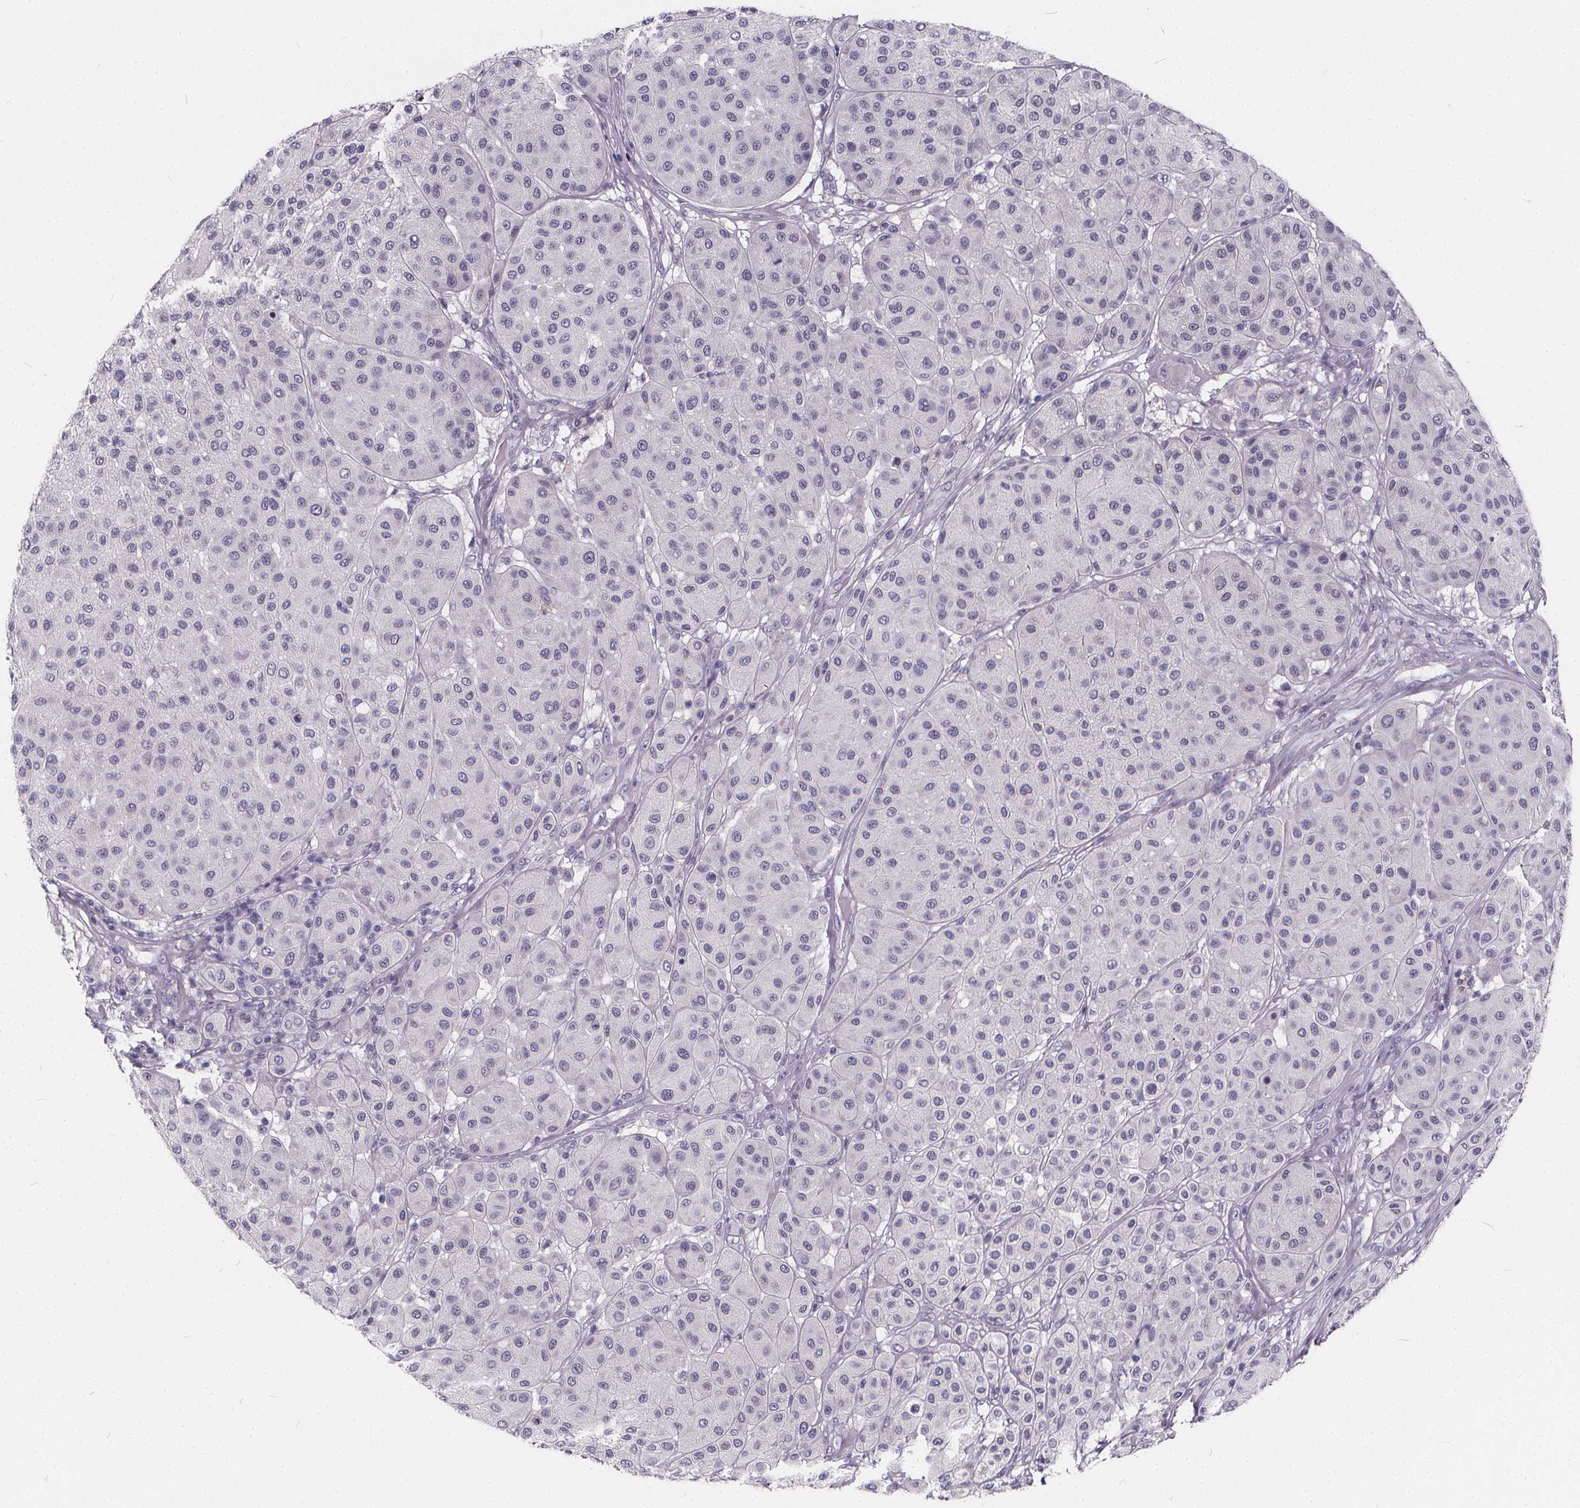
{"staining": {"intensity": "negative", "quantity": "none", "location": "none"}, "tissue": "melanoma", "cell_type": "Tumor cells", "image_type": "cancer", "snomed": [{"axis": "morphology", "description": "Malignant melanoma, Metastatic site"}, {"axis": "topography", "description": "Smooth muscle"}], "caption": "Tumor cells show no significant protein expression in melanoma.", "gene": "SPEF2", "patient": {"sex": "male", "age": 41}}